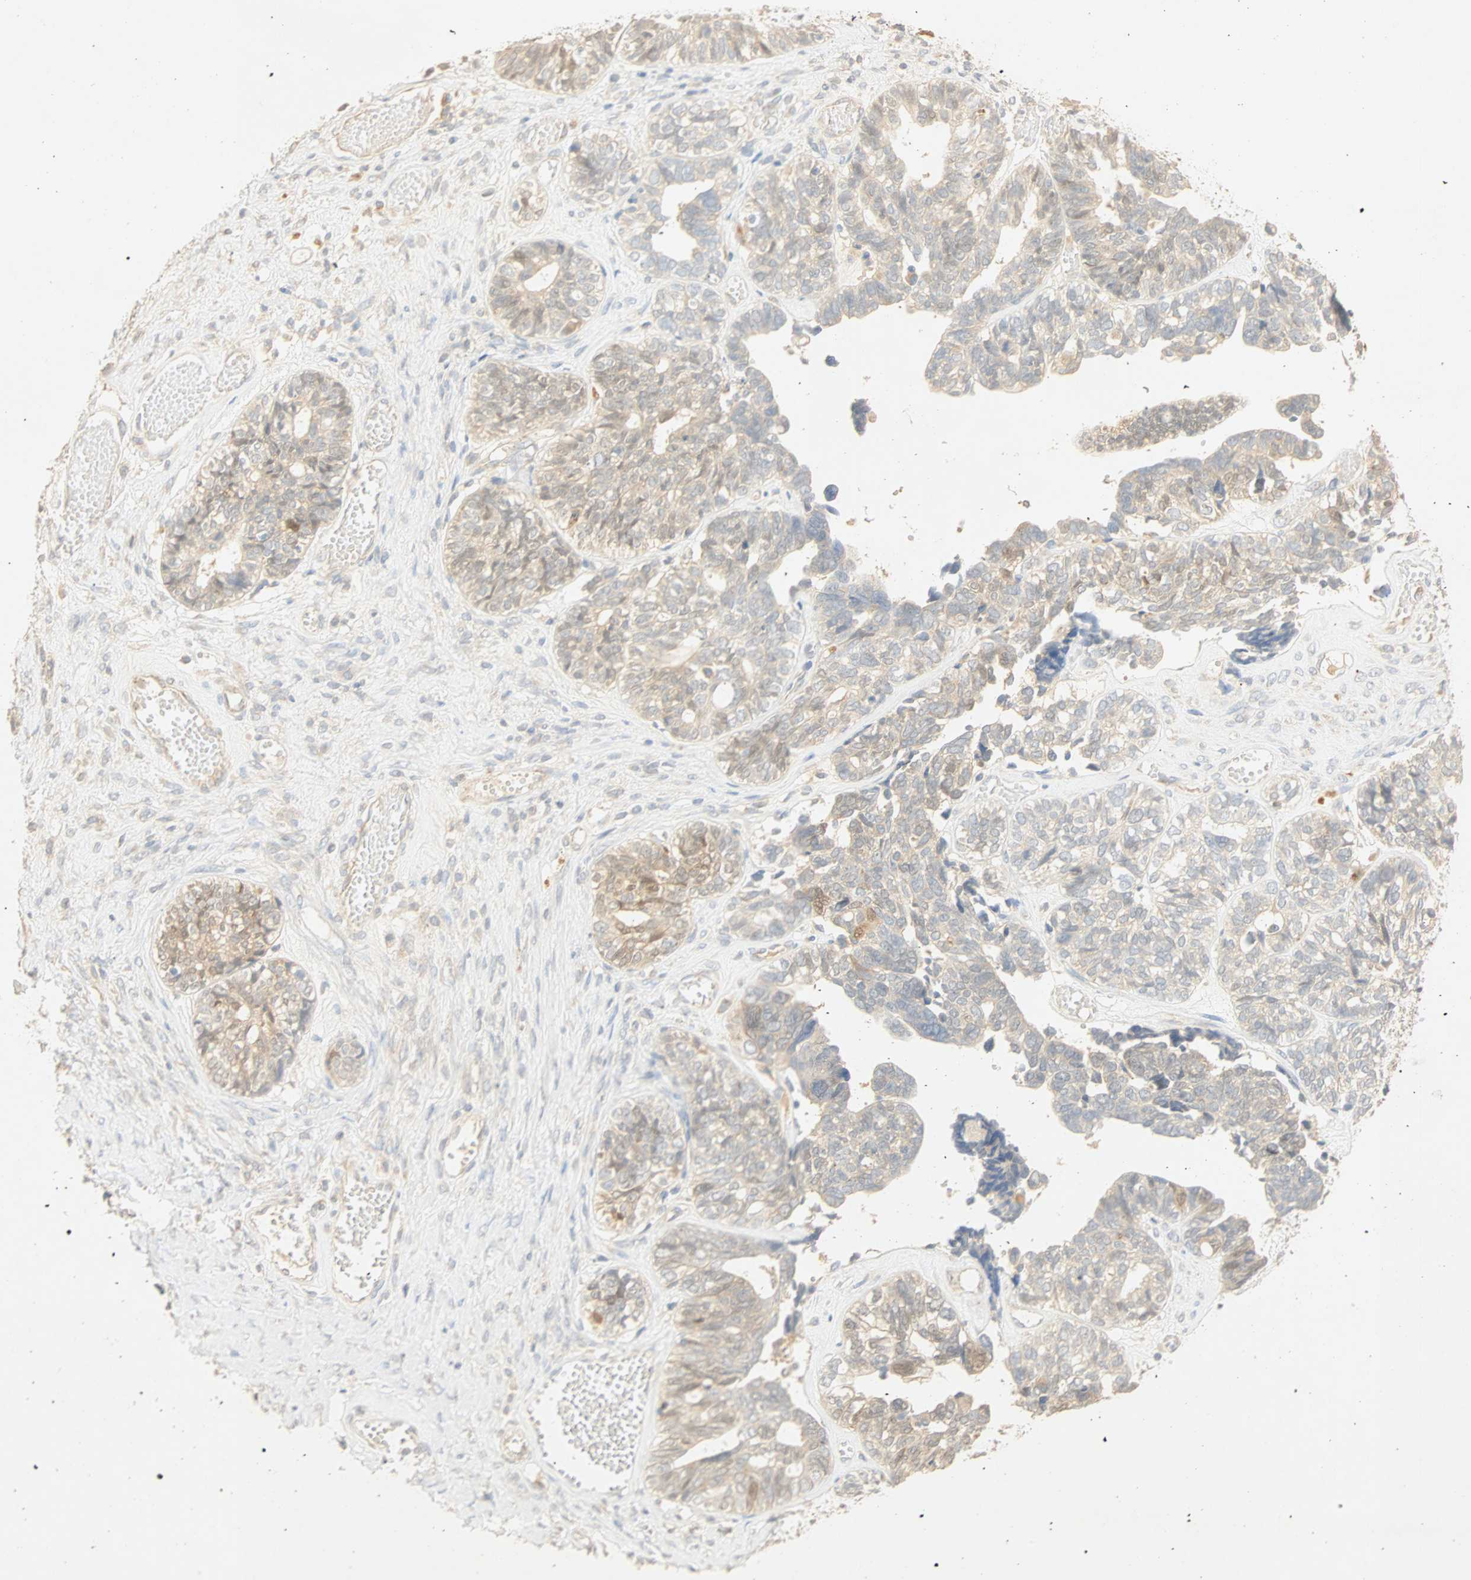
{"staining": {"intensity": "weak", "quantity": "25%-75%", "location": "cytoplasmic/membranous"}, "tissue": "ovarian cancer", "cell_type": "Tumor cells", "image_type": "cancer", "snomed": [{"axis": "morphology", "description": "Cystadenocarcinoma, serous, NOS"}, {"axis": "topography", "description": "Ovary"}], "caption": "Ovarian cancer was stained to show a protein in brown. There is low levels of weak cytoplasmic/membranous expression in about 25%-75% of tumor cells.", "gene": "SELENBP1", "patient": {"sex": "female", "age": 79}}